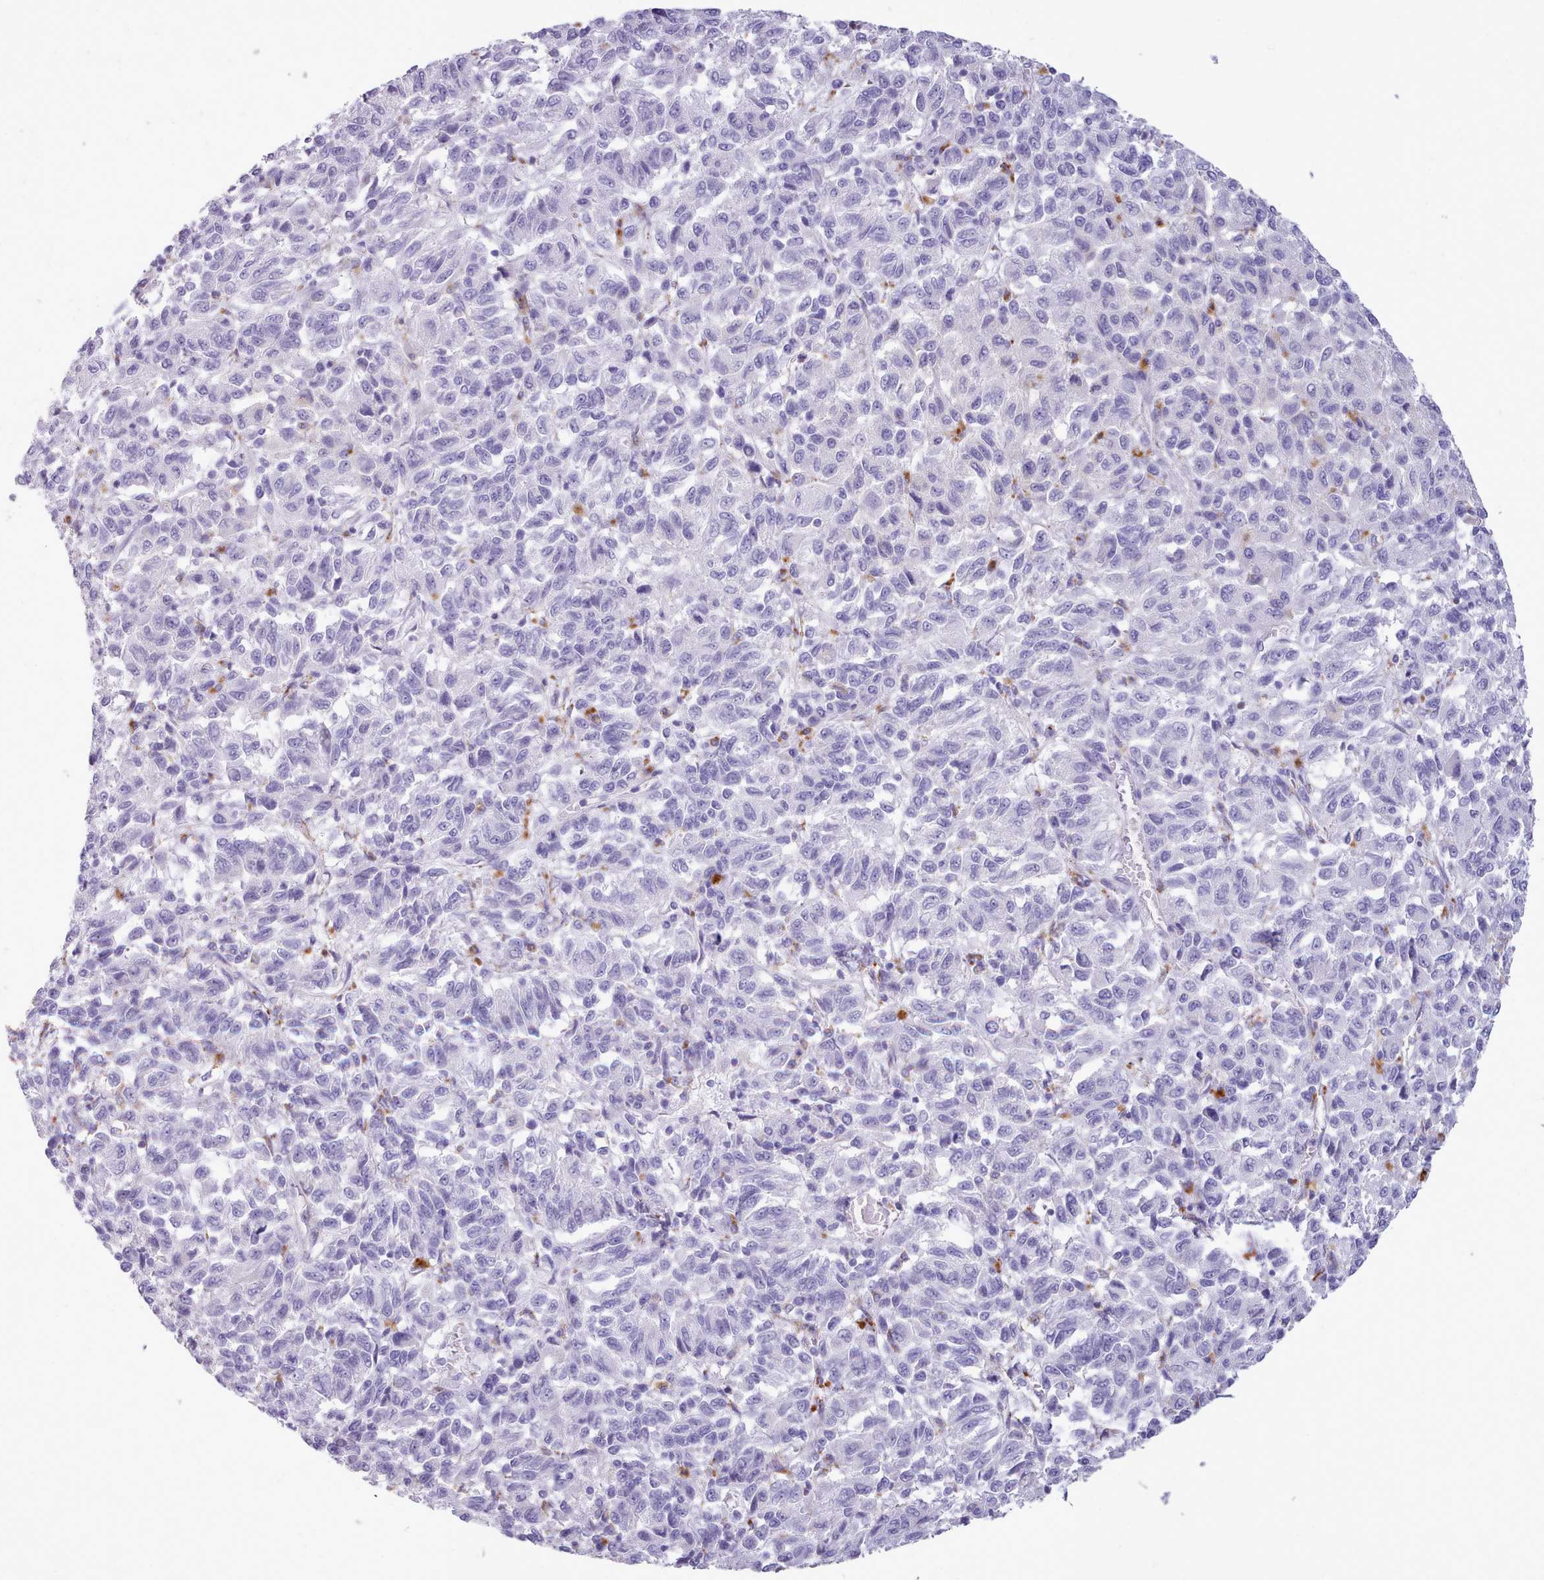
{"staining": {"intensity": "negative", "quantity": "none", "location": "none"}, "tissue": "melanoma", "cell_type": "Tumor cells", "image_type": "cancer", "snomed": [{"axis": "morphology", "description": "Malignant melanoma, Metastatic site"}, {"axis": "topography", "description": "Lung"}], "caption": "There is no significant staining in tumor cells of malignant melanoma (metastatic site).", "gene": "GAA", "patient": {"sex": "male", "age": 64}}